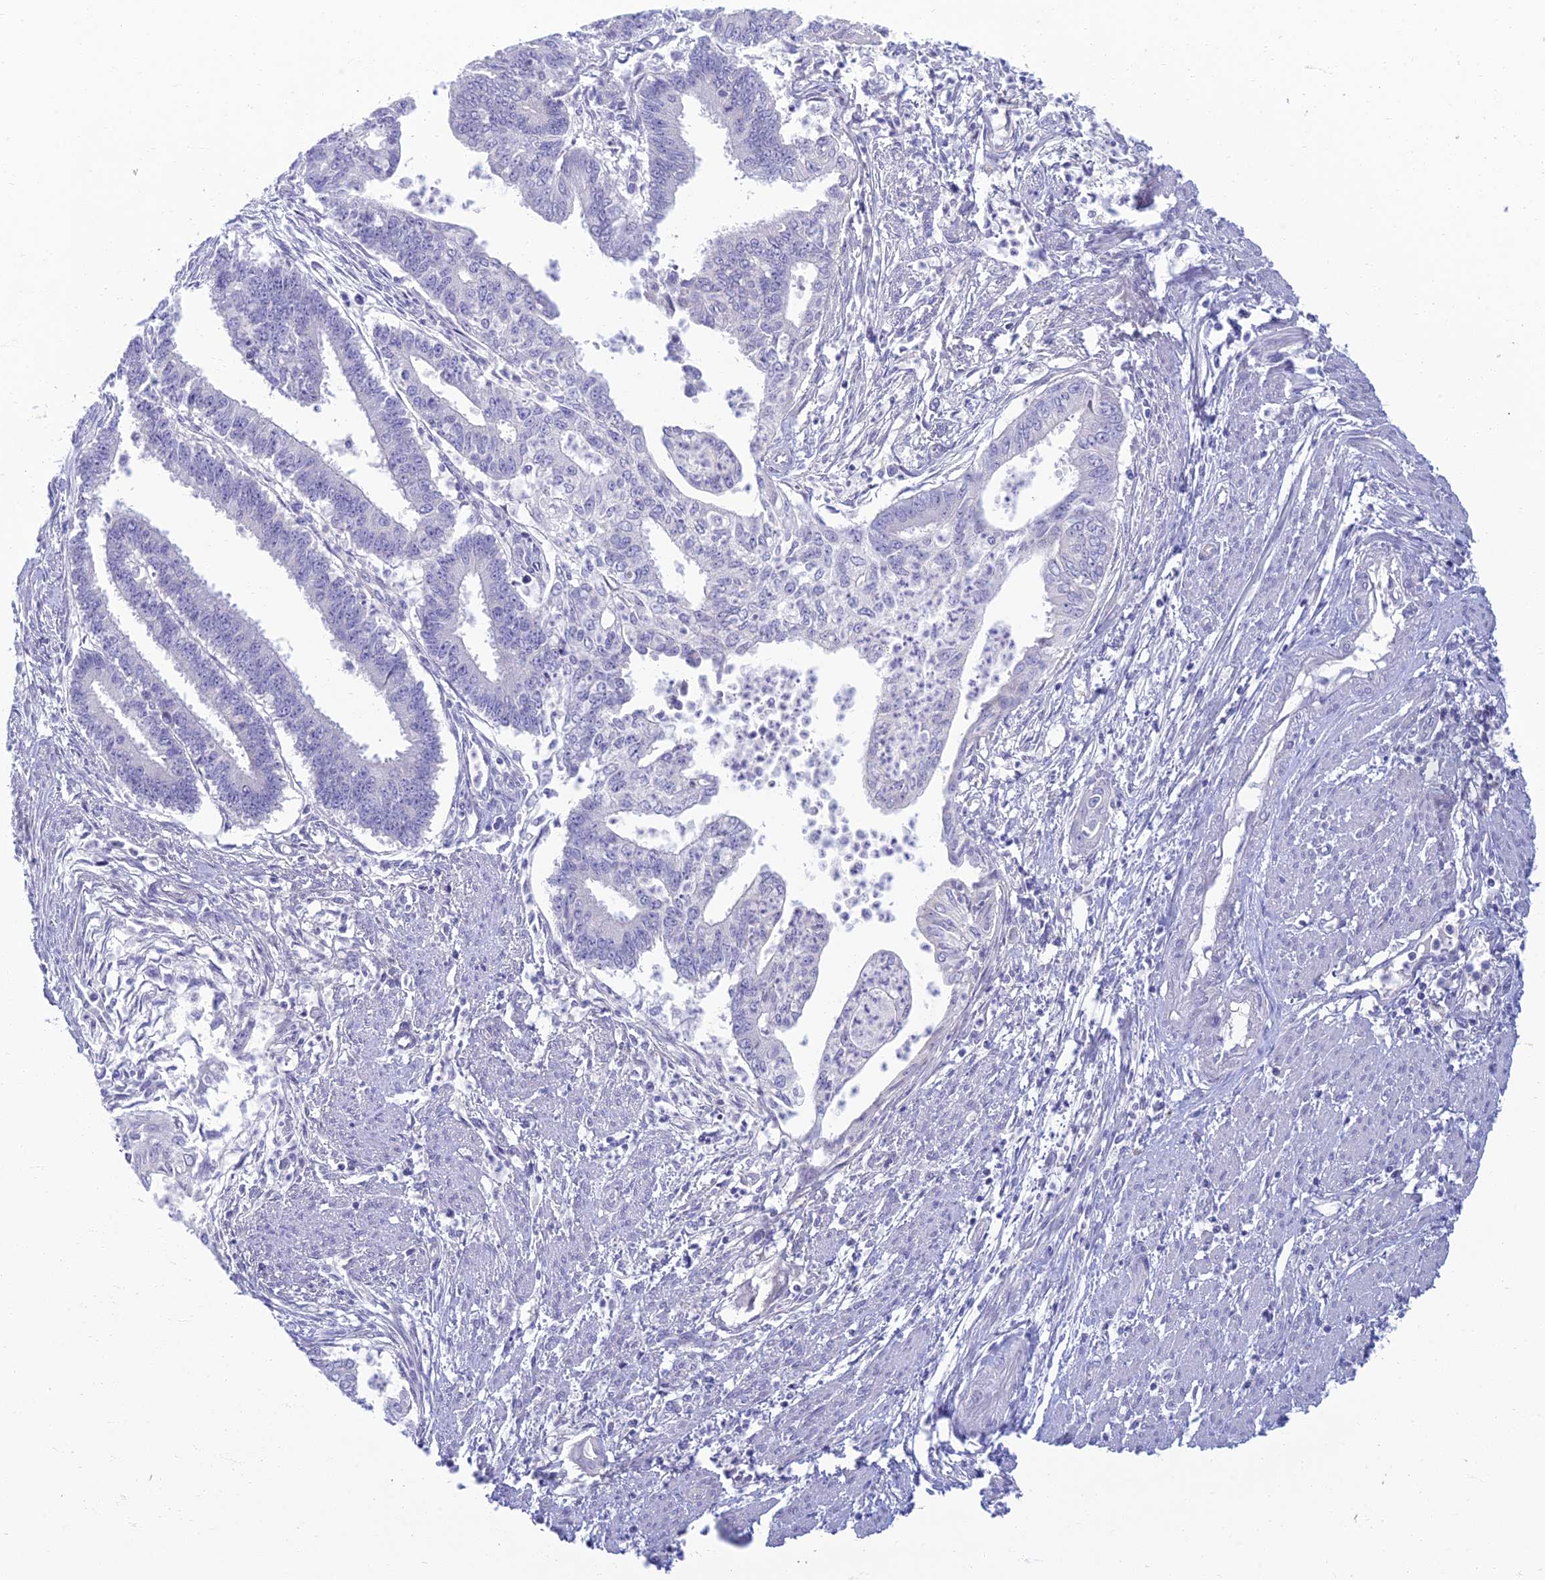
{"staining": {"intensity": "negative", "quantity": "none", "location": "none"}, "tissue": "endometrial cancer", "cell_type": "Tumor cells", "image_type": "cancer", "snomed": [{"axis": "morphology", "description": "Adenocarcinoma, NOS"}, {"axis": "topography", "description": "Endometrium"}], "caption": "High magnification brightfield microscopy of endometrial cancer stained with DAB (3,3'-diaminobenzidine) (brown) and counterstained with hematoxylin (blue): tumor cells show no significant positivity. Nuclei are stained in blue.", "gene": "SLC25A41", "patient": {"sex": "female", "age": 73}}